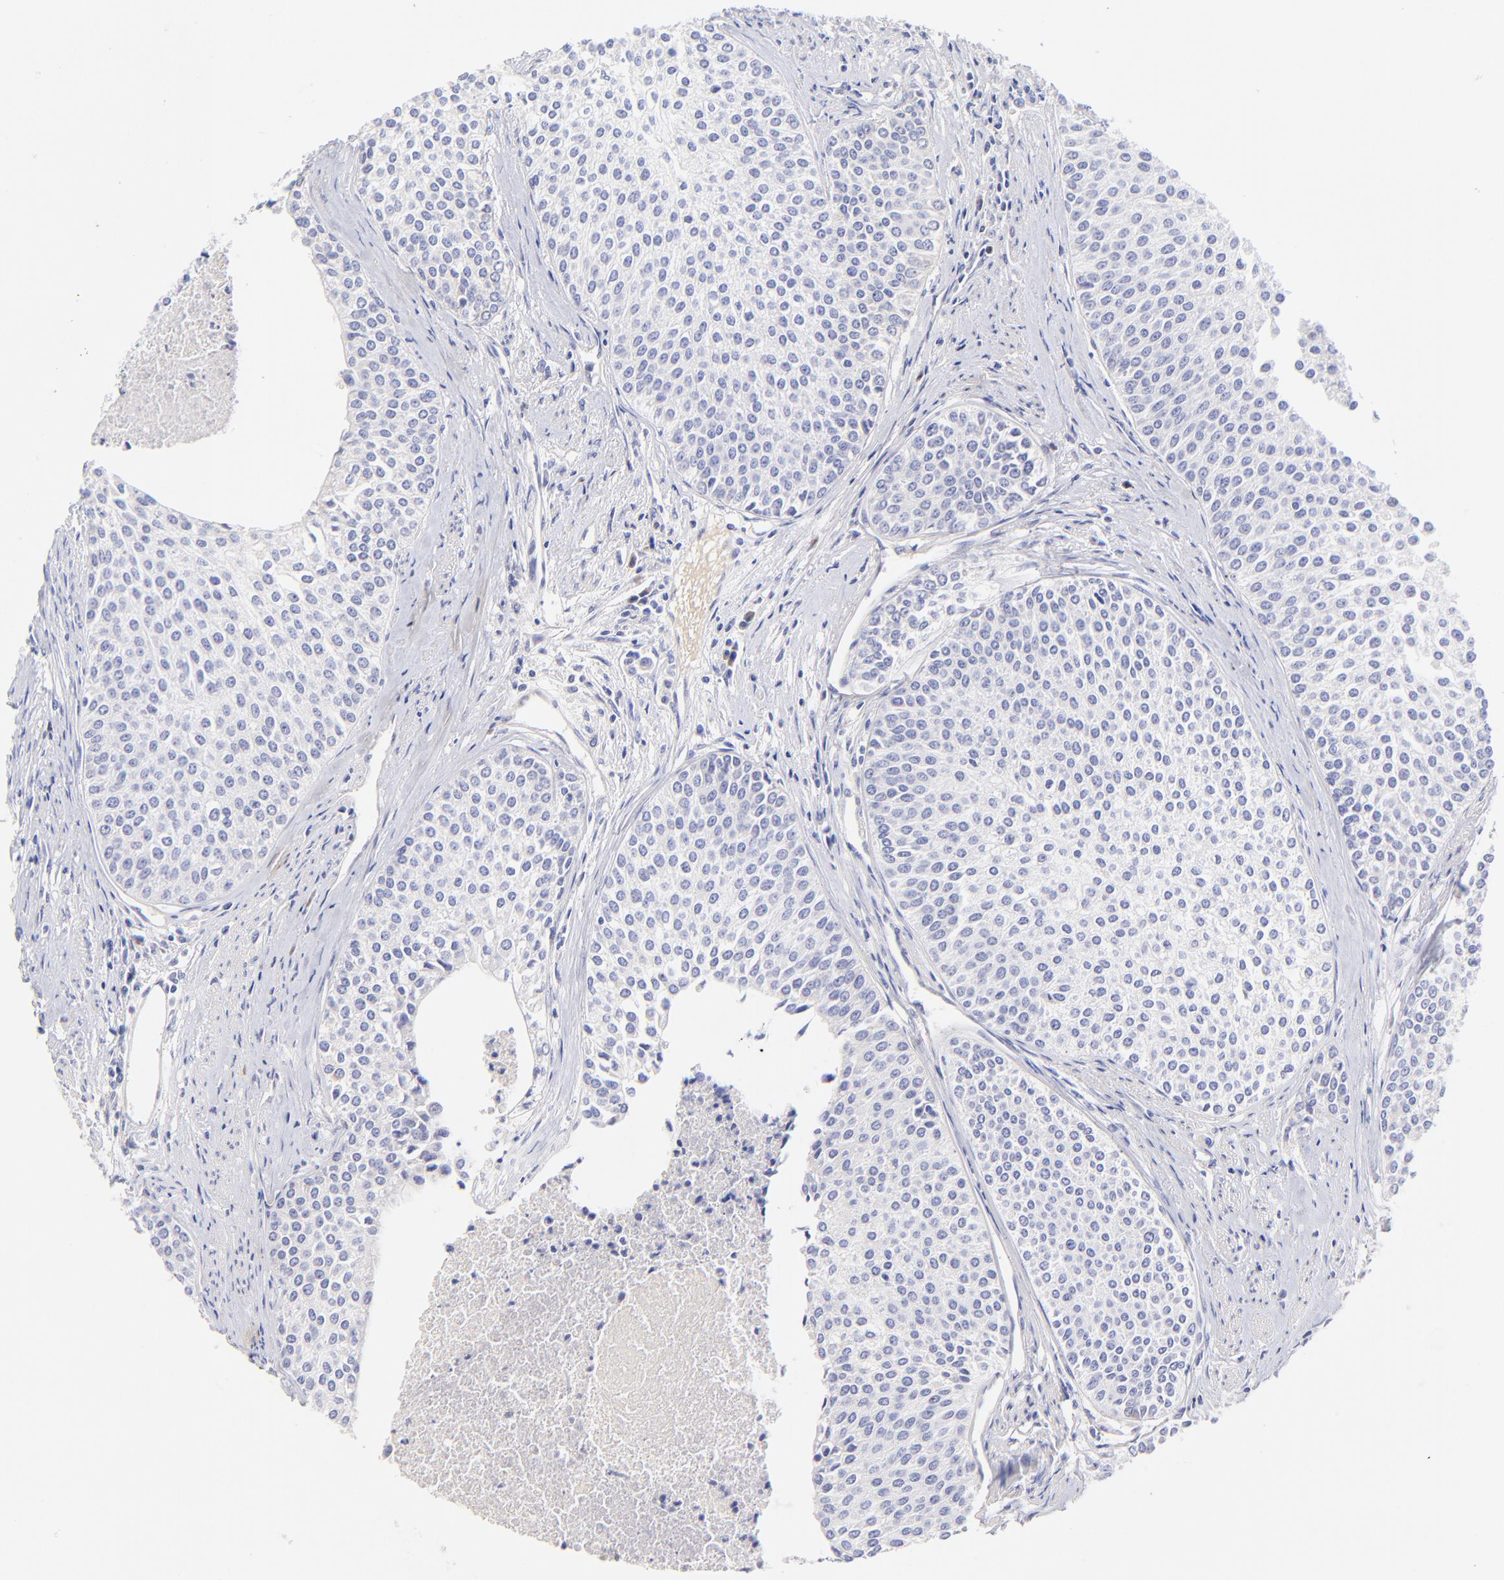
{"staining": {"intensity": "negative", "quantity": "none", "location": "none"}, "tissue": "urothelial cancer", "cell_type": "Tumor cells", "image_type": "cancer", "snomed": [{"axis": "morphology", "description": "Urothelial carcinoma, Low grade"}, {"axis": "topography", "description": "Urinary bladder"}], "caption": "A photomicrograph of human urothelial cancer is negative for staining in tumor cells.", "gene": "ASB9", "patient": {"sex": "female", "age": 73}}